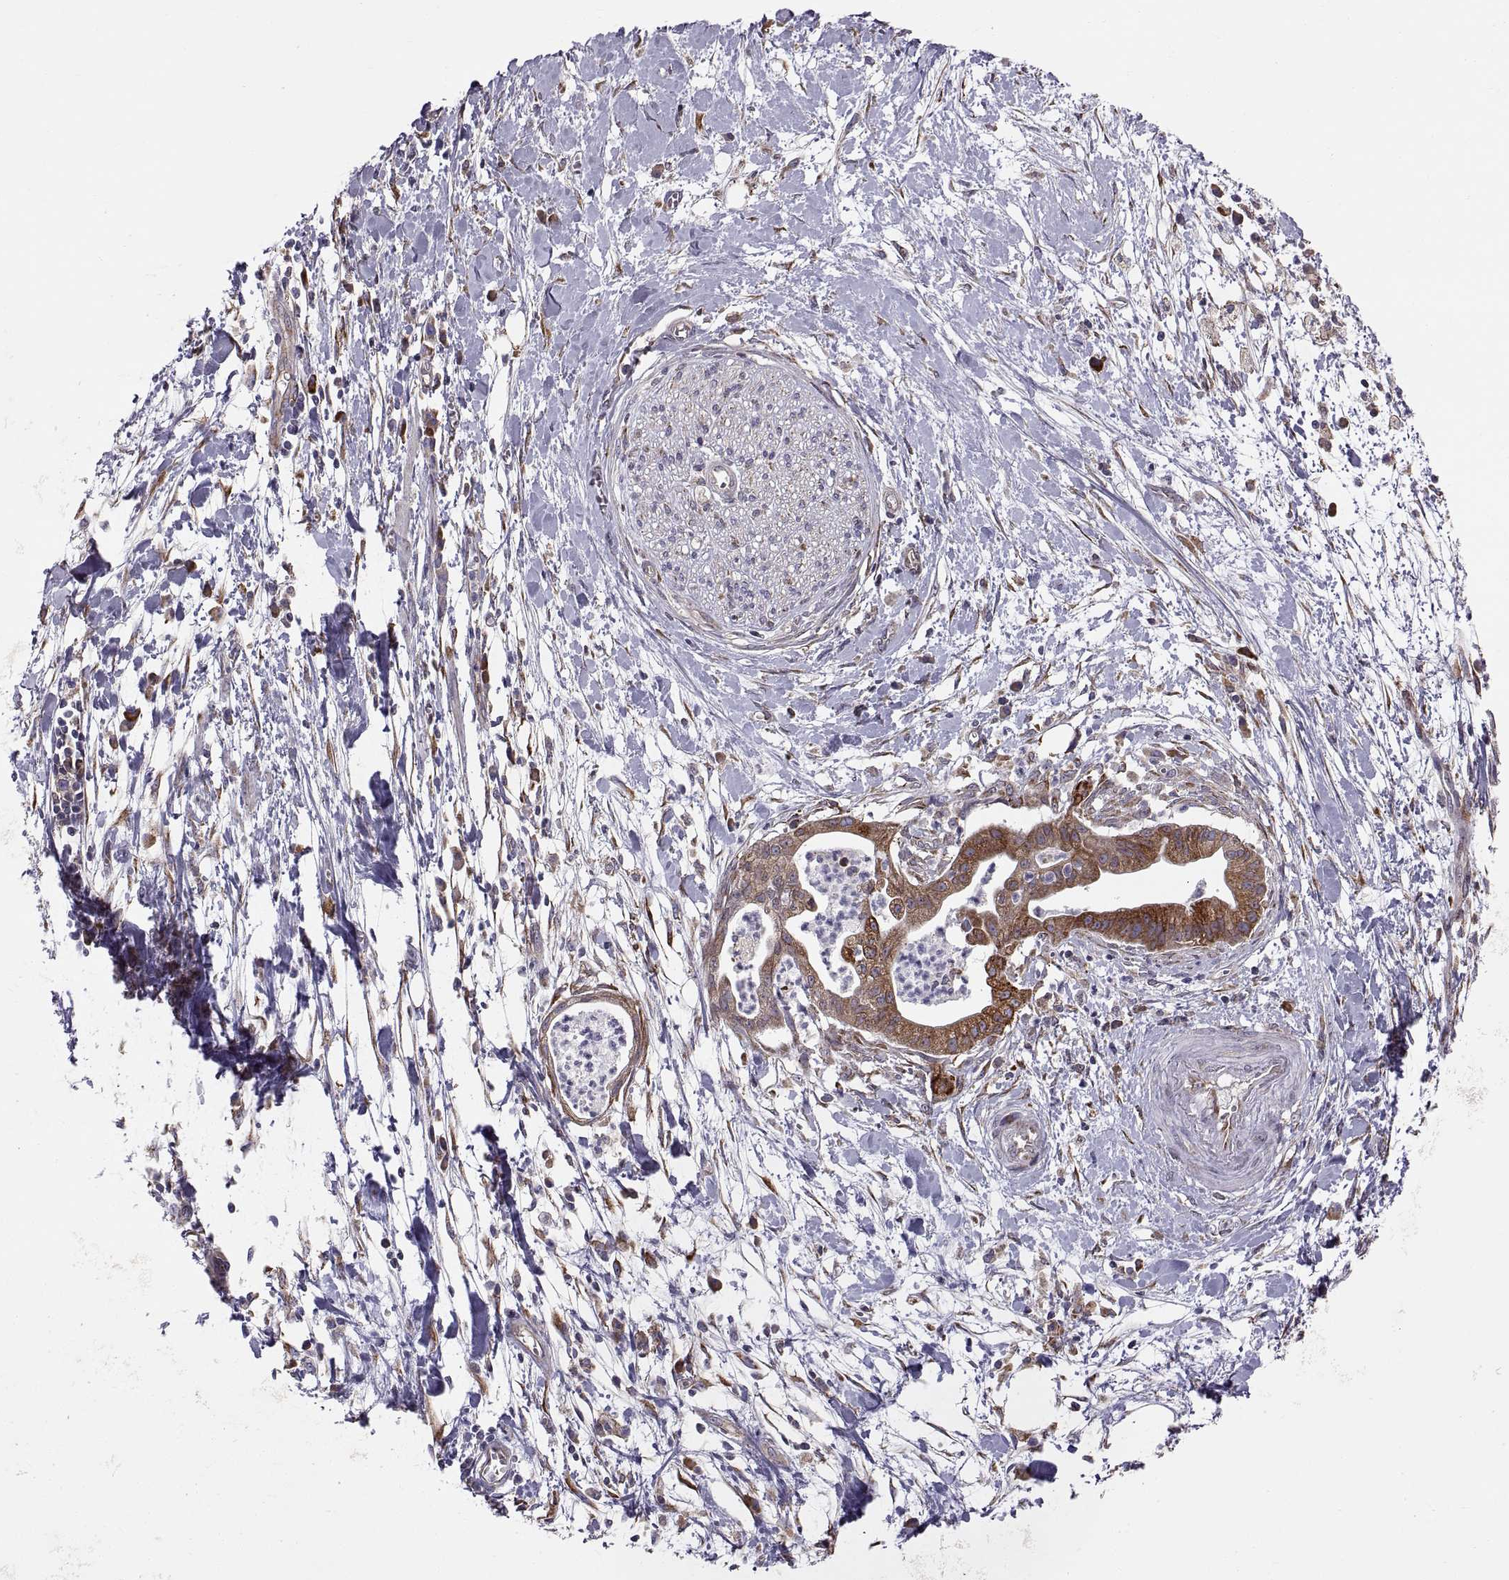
{"staining": {"intensity": "strong", "quantity": ">75%", "location": "cytoplasmic/membranous"}, "tissue": "pancreatic cancer", "cell_type": "Tumor cells", "image_type": "cancer", "snomed": [{"axis": "morphology", "description": "Normal tissue, NOS"}, {"axis": "morphology", "description": "Adenocarcinoma, NOS"}, {"axis": "topography", "description": "Lymph node"}, {"axis": "topography", "description": "Pancreas"}], "caption": "Tumor cells exhibit high levels of strong cytoplasmic/membranous positivity in about >75% of cells in pancreatic adenocarcinoma. (DAB (3,3'-diaminobenzidine) IHC with brightfield microscopy, high magnification).", "gene": "PLEKHB2", "patient": {"sex": "female", "age": 58}}